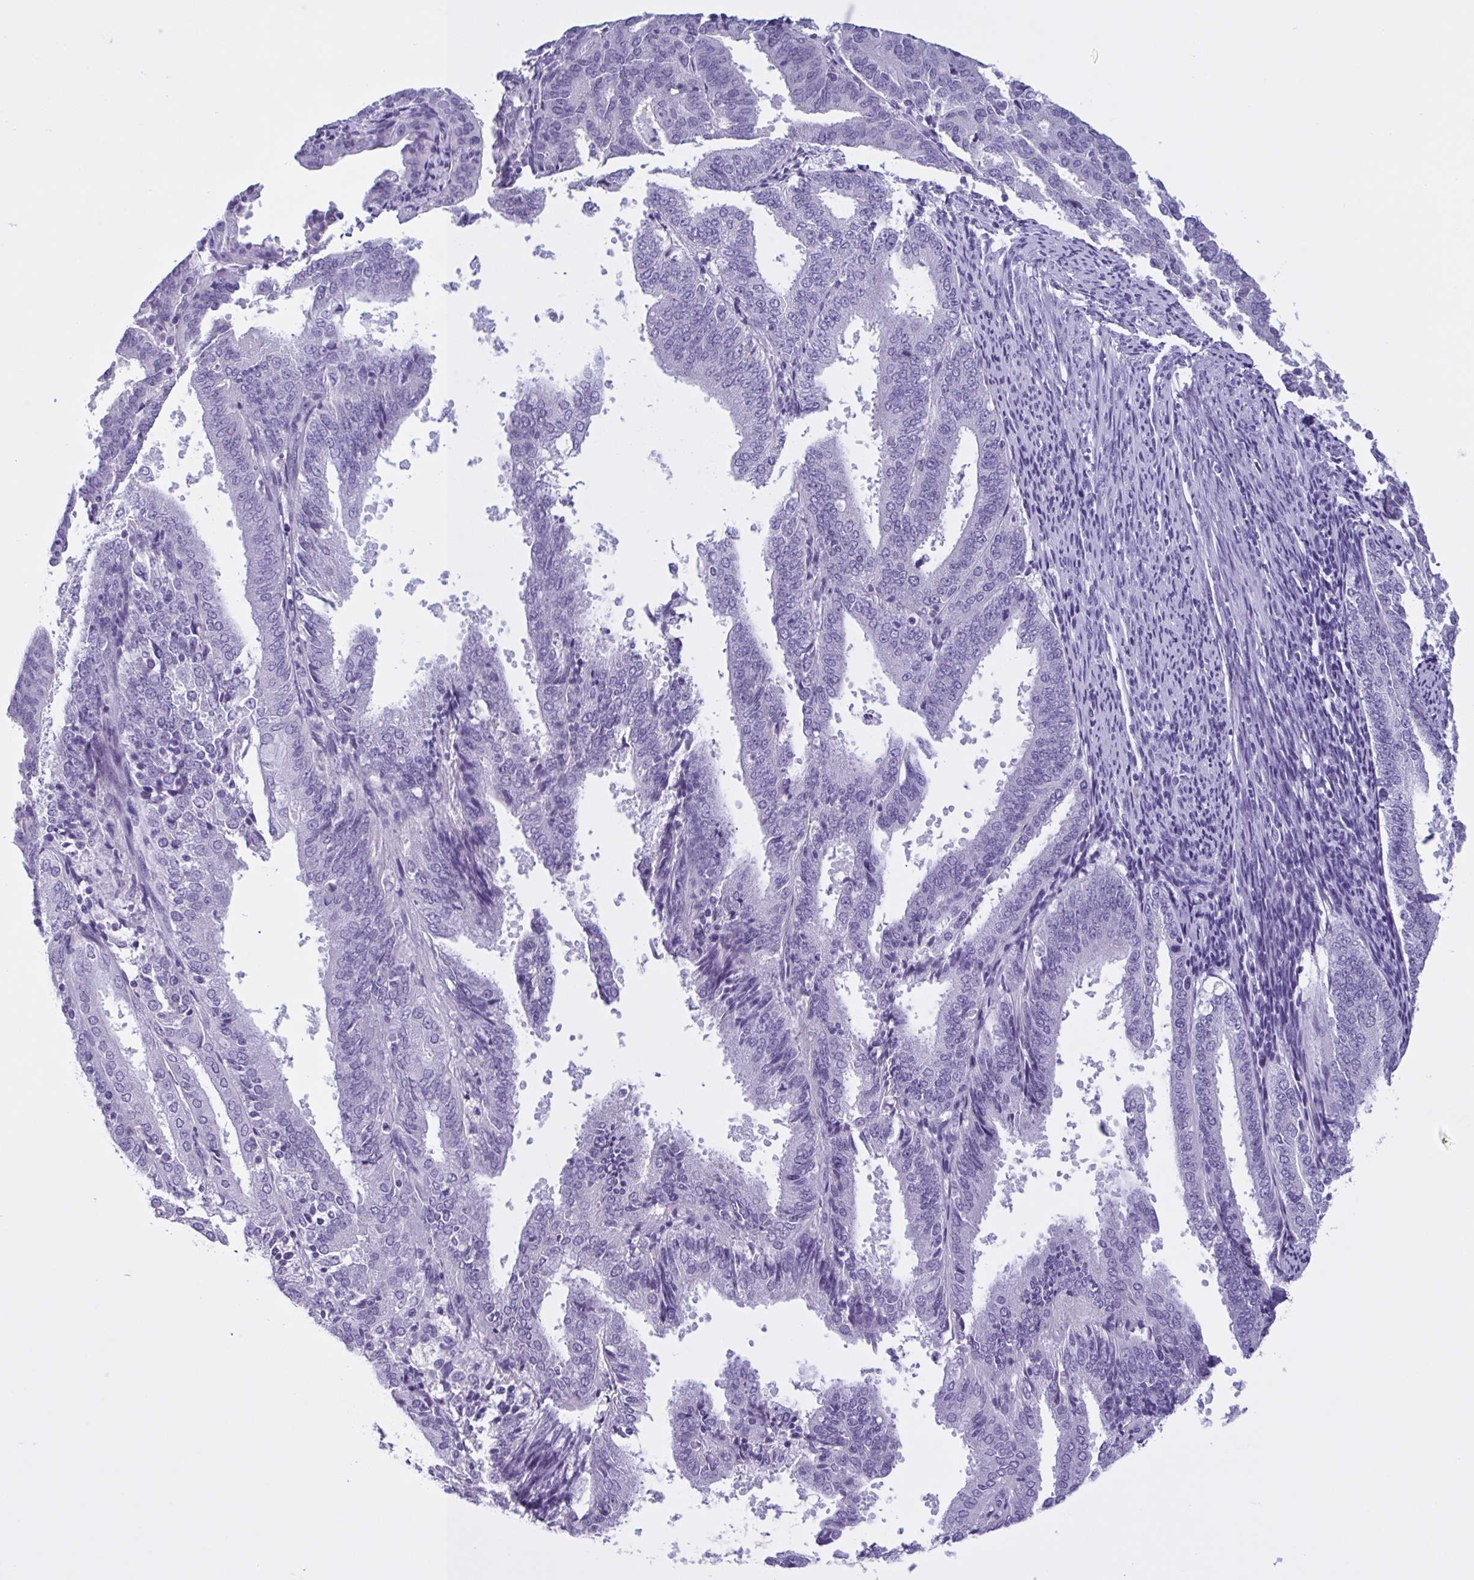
{"staining": {"intensity": "negative", "quantity": "none", "location": "none"}, "tissue": "endometrial cancer", "cell_type": "Tumor cells", "image_type": "cancer", "snomed": [{"axis": "morphology", "description": "Adenocarcinoma, NOS"}, {"axis": "topography", "description": "Endometrium"}], "caption": "A high-resolution photomicrograph shows immunohistochemistry (IHC) staining of endometrial cancer (adenocarcinoma), which shows no significant positivity in tumor cells.", "gene": "INAFM1", "patient": {"sex": "female", "age": 63}}